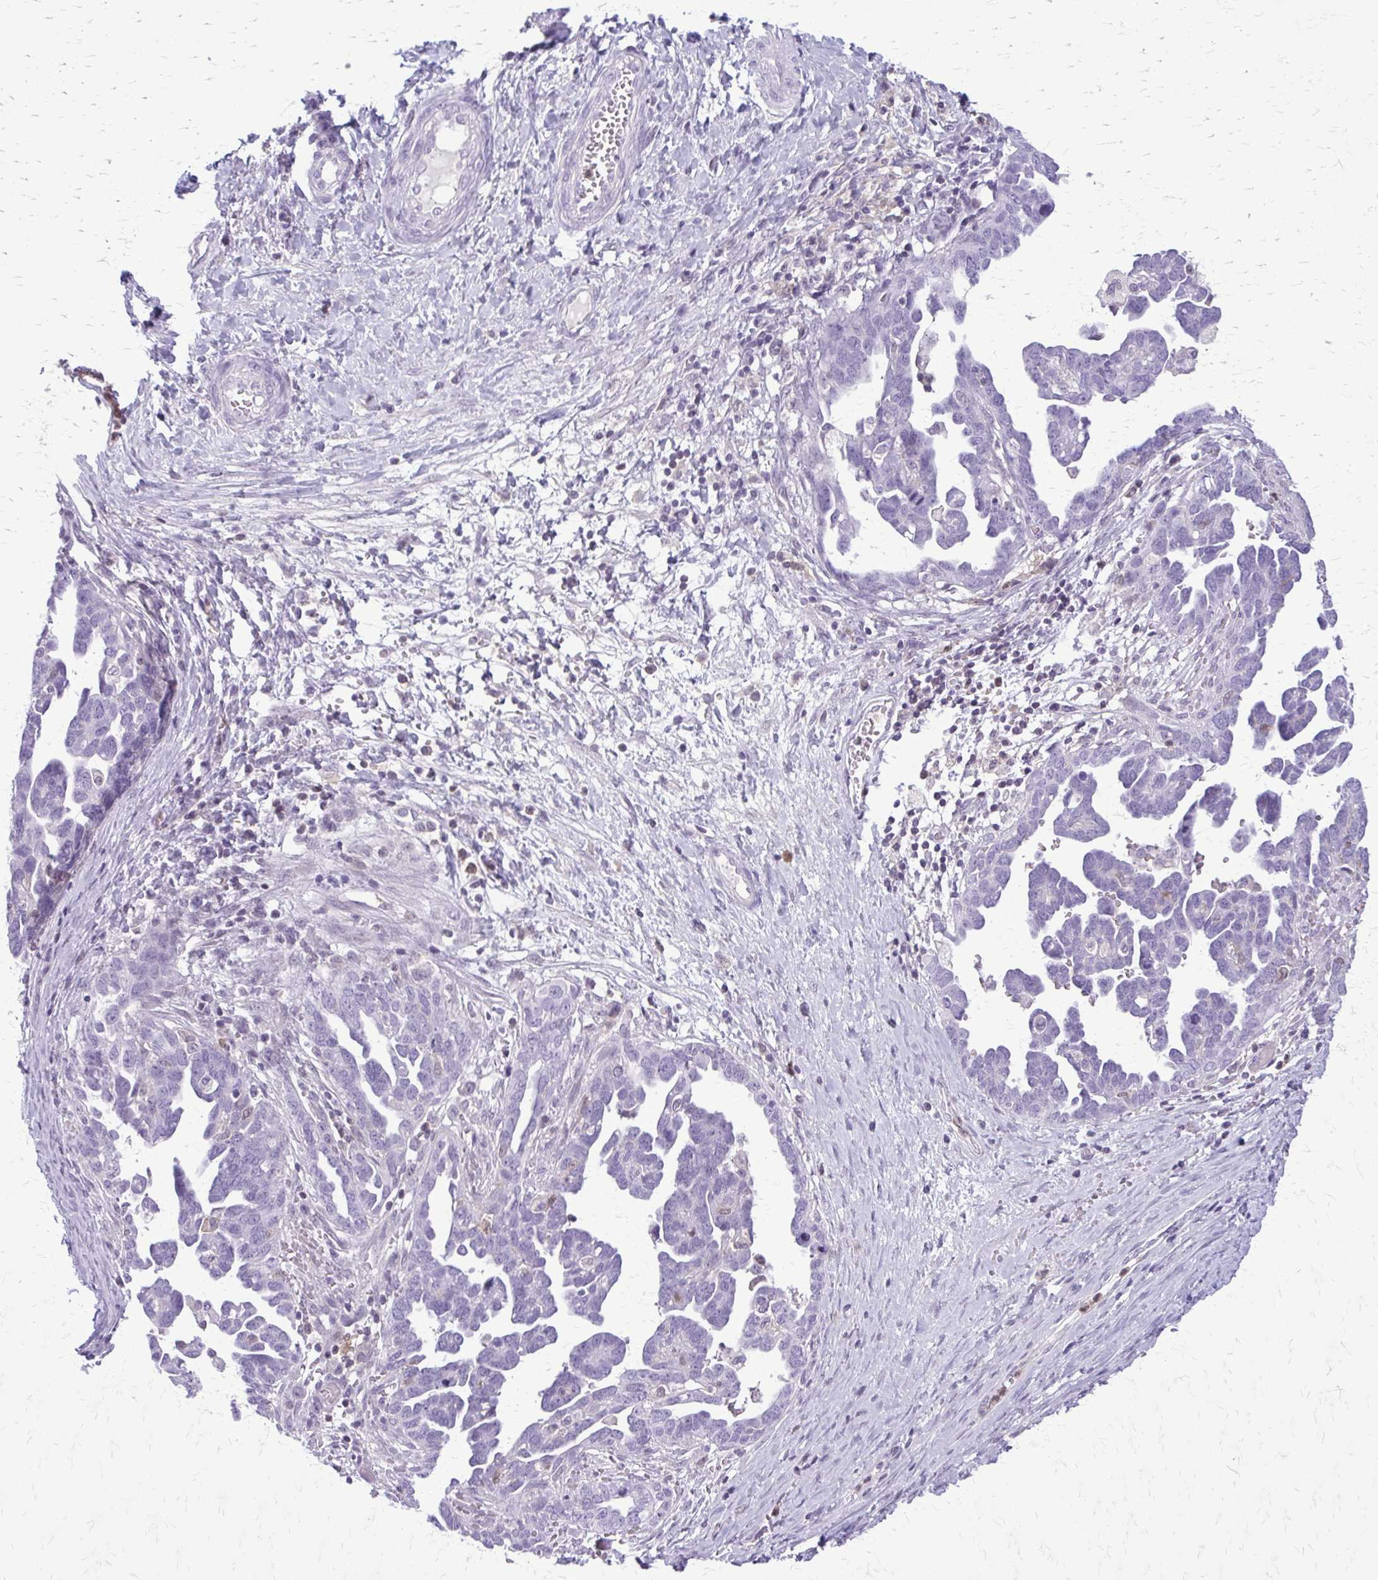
{"staining": {"intensity": "negative", "quantity": "none", "location": "none"}, "tissue": "ovarian cancer", "cell_type": "Tumor cells", "image_type": "cancer", "snomed": [{"axis": "morphology", "description": "Cystadenocarcinoma, serous, NOS"}, {"axis": "topography", "description": "Ovary"}], "caption": "Photomicrograph shows no protein expression in tumor cells of ovarian cancer (serous cystadenocarcinoma) tissue.", "gene": "GLRX", "patient": {"sex": "female", "age": 54}}